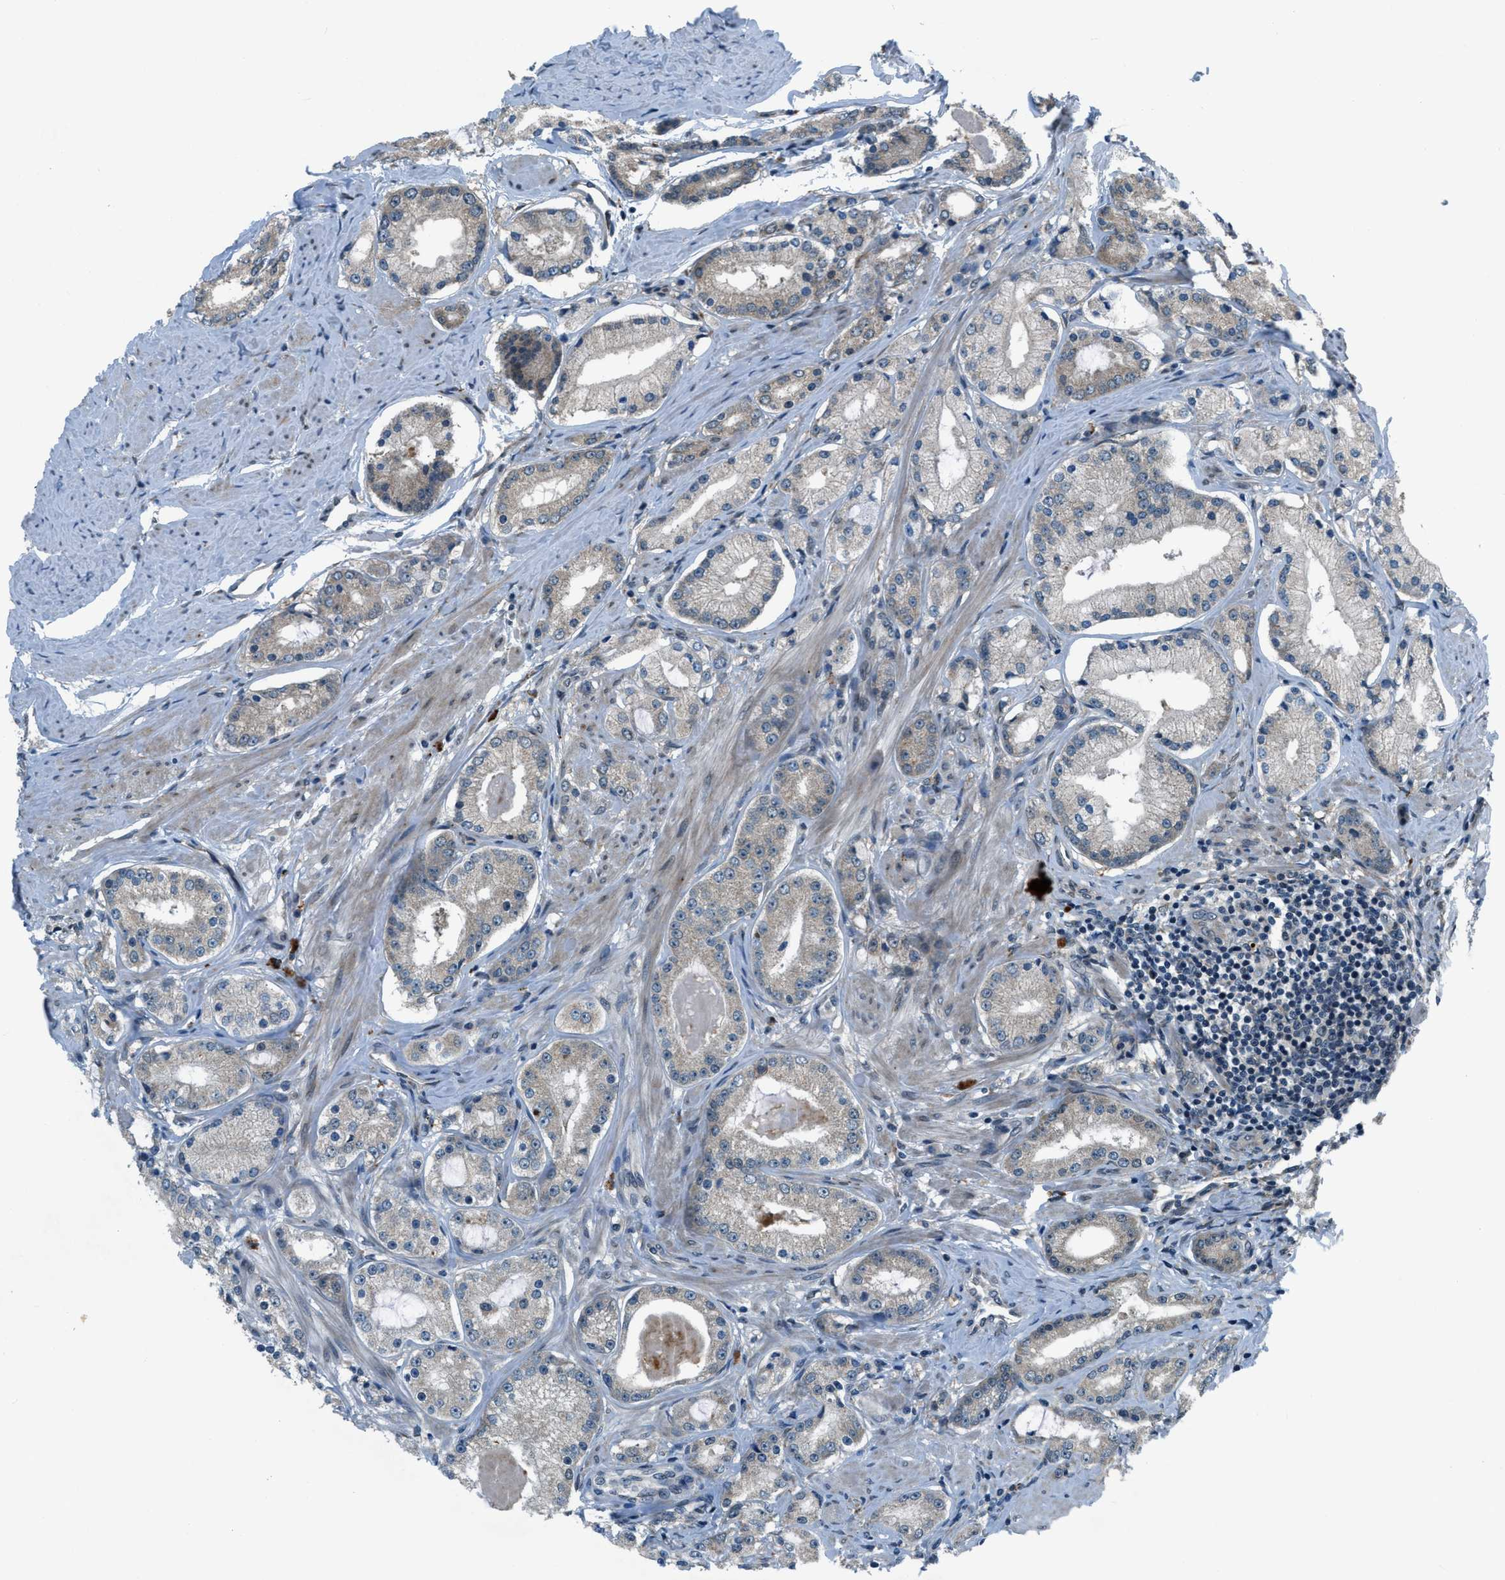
{"staining": {"intensity": "weak", "quantity": "<25%", "location": "cytoplasmic/membranous"}, "tissue": "prostate cancer", "cell_type": "Tumor cells", "image_type": "cancer", "snomed": [{"axis": "morphology", "description": "Adenocarcinoma, Low grade"}, {"axis": "topography", "description": "Prostate"}], "caption": "Prostate cancer was stained to show a protein in brown. There is no significant positivity in tumor cells.", "gene": "GINM1", "patient": {"sex": "male", "age": 63}}